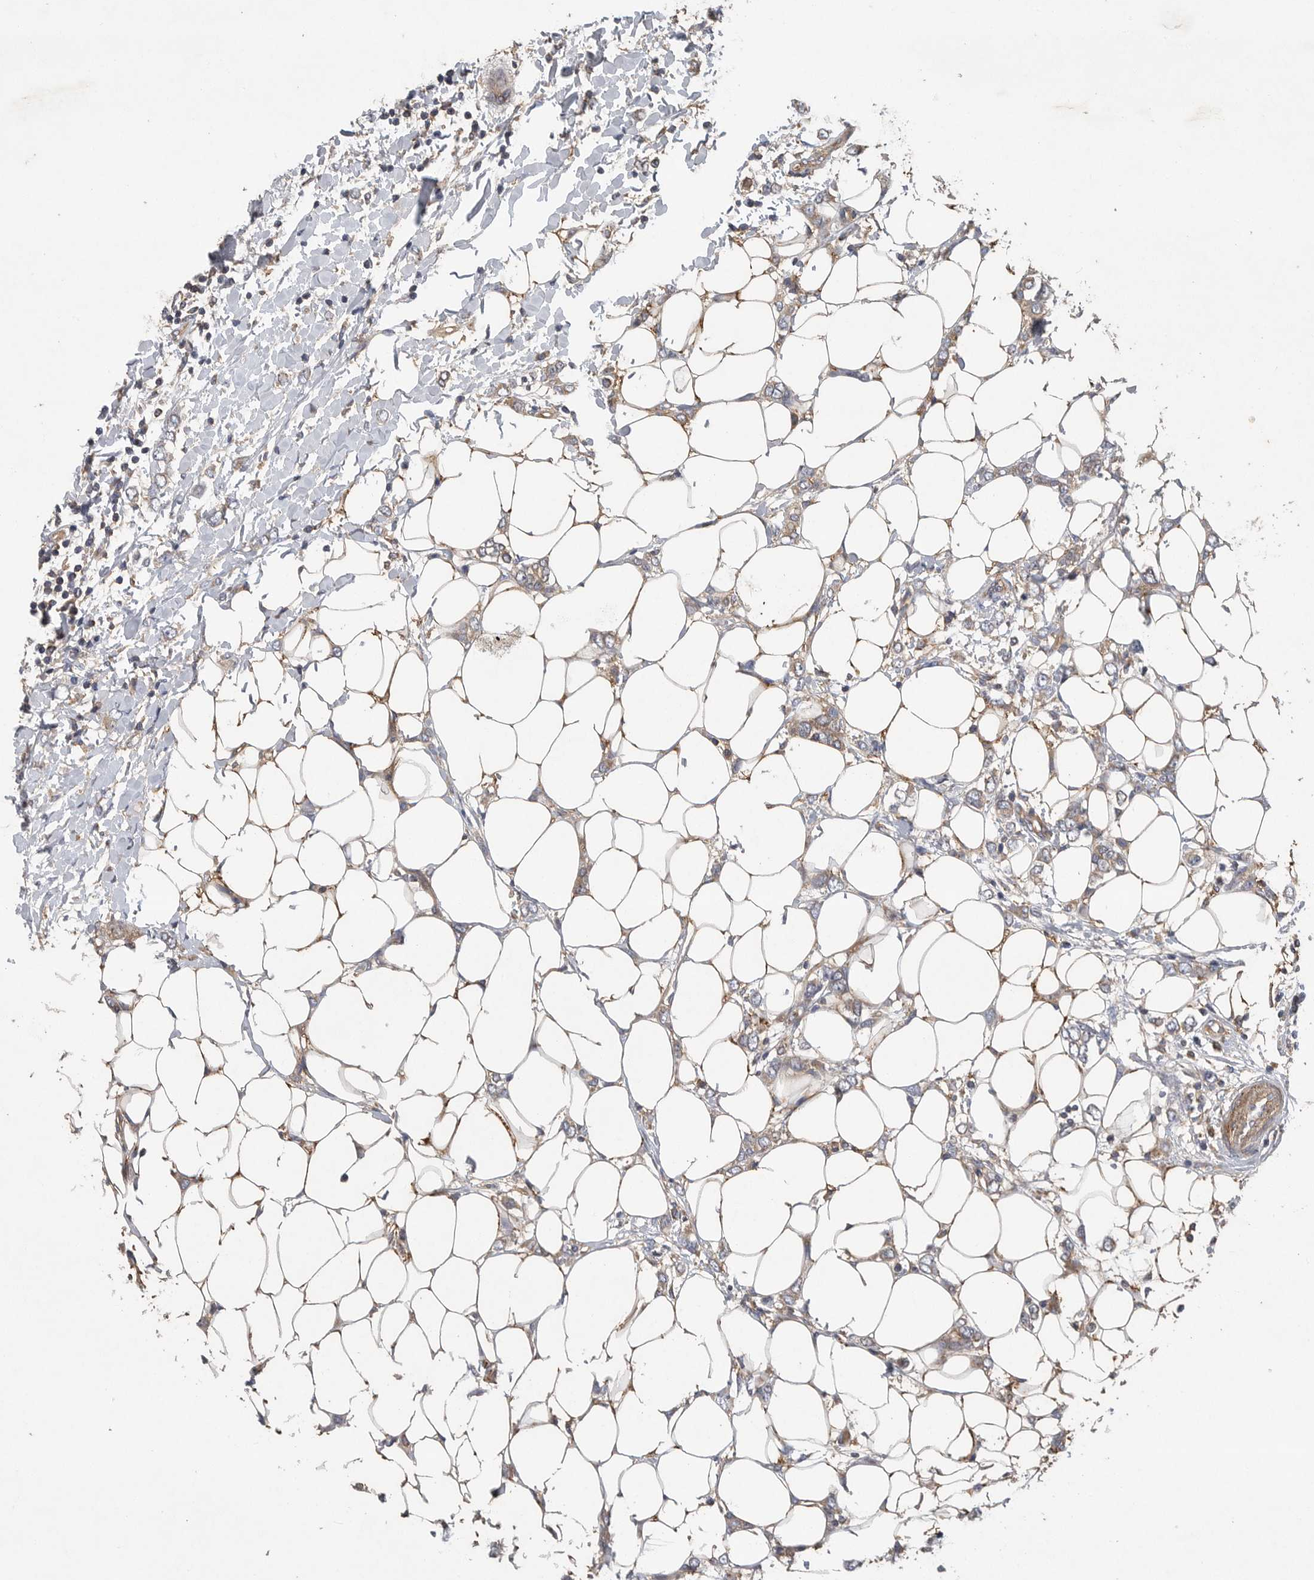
{"staining": {"intensity": "weak", "quantity": "<25%", "location": "cytoplasmic/membranous"}, "tissue": "breast cancer", "cell_type": "Tumor cells", "image_type": "cancer", "snomed": [{"axis": "morphology", "description": "Normal tissue, NOS"}, {"axis": "morphology", "description": "Lobular carcinoma"}, {"axis": "topography", "description": "Breast"}], "caption": "Immunohistochemistry micrograph of human breast cancer (lobular carcinoma) stained for a protein (brown), which displays no expression in tumor cells.", "gene": "OXR1", "patient": {"sex": "female", "age": 47}}